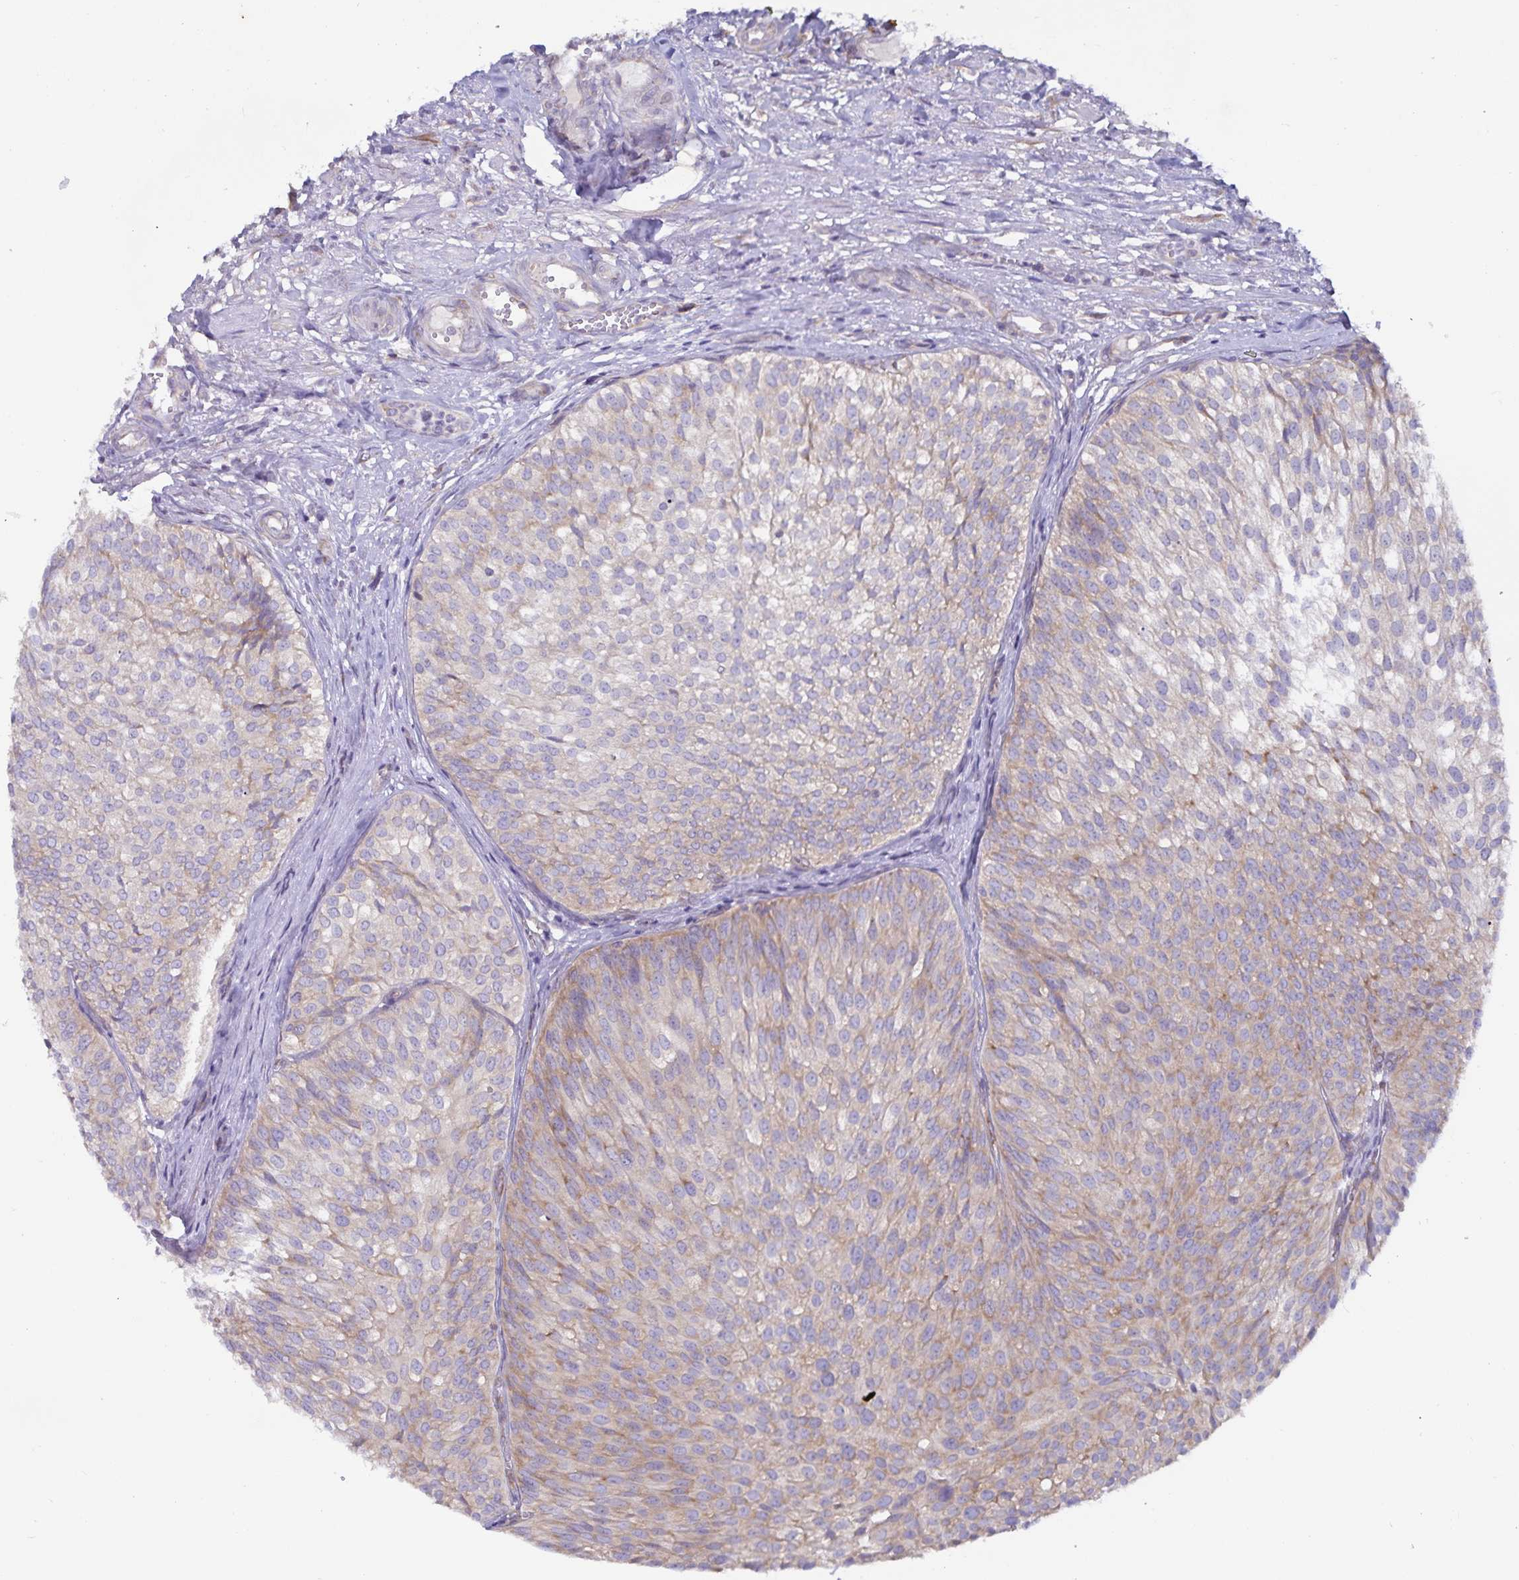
{"staining": {"intensity": "moderate", "quantity": "<25%", "location": "cytoplasmic/membranous"}, "tissue": "urothelial cancer", "cell_type": "Tumor cells", "image_type": "cancer", "snomed": [{"axis": "morphology", "description": "Urothelial carcinoma, Low grade"}, {"axis": "topography", "description": "Urinary bladder"}], "caption": "A histopathology image of human low-grade urothelial carcinoma stained for a protein exhibits moderate cytoplasmic/membranous brown staining in tumor cells. (DAB = brown stain, brightfield microscopy at high magnification).", "gene": "FAM120A", "patient": {"sex": "male", "age": 91}}